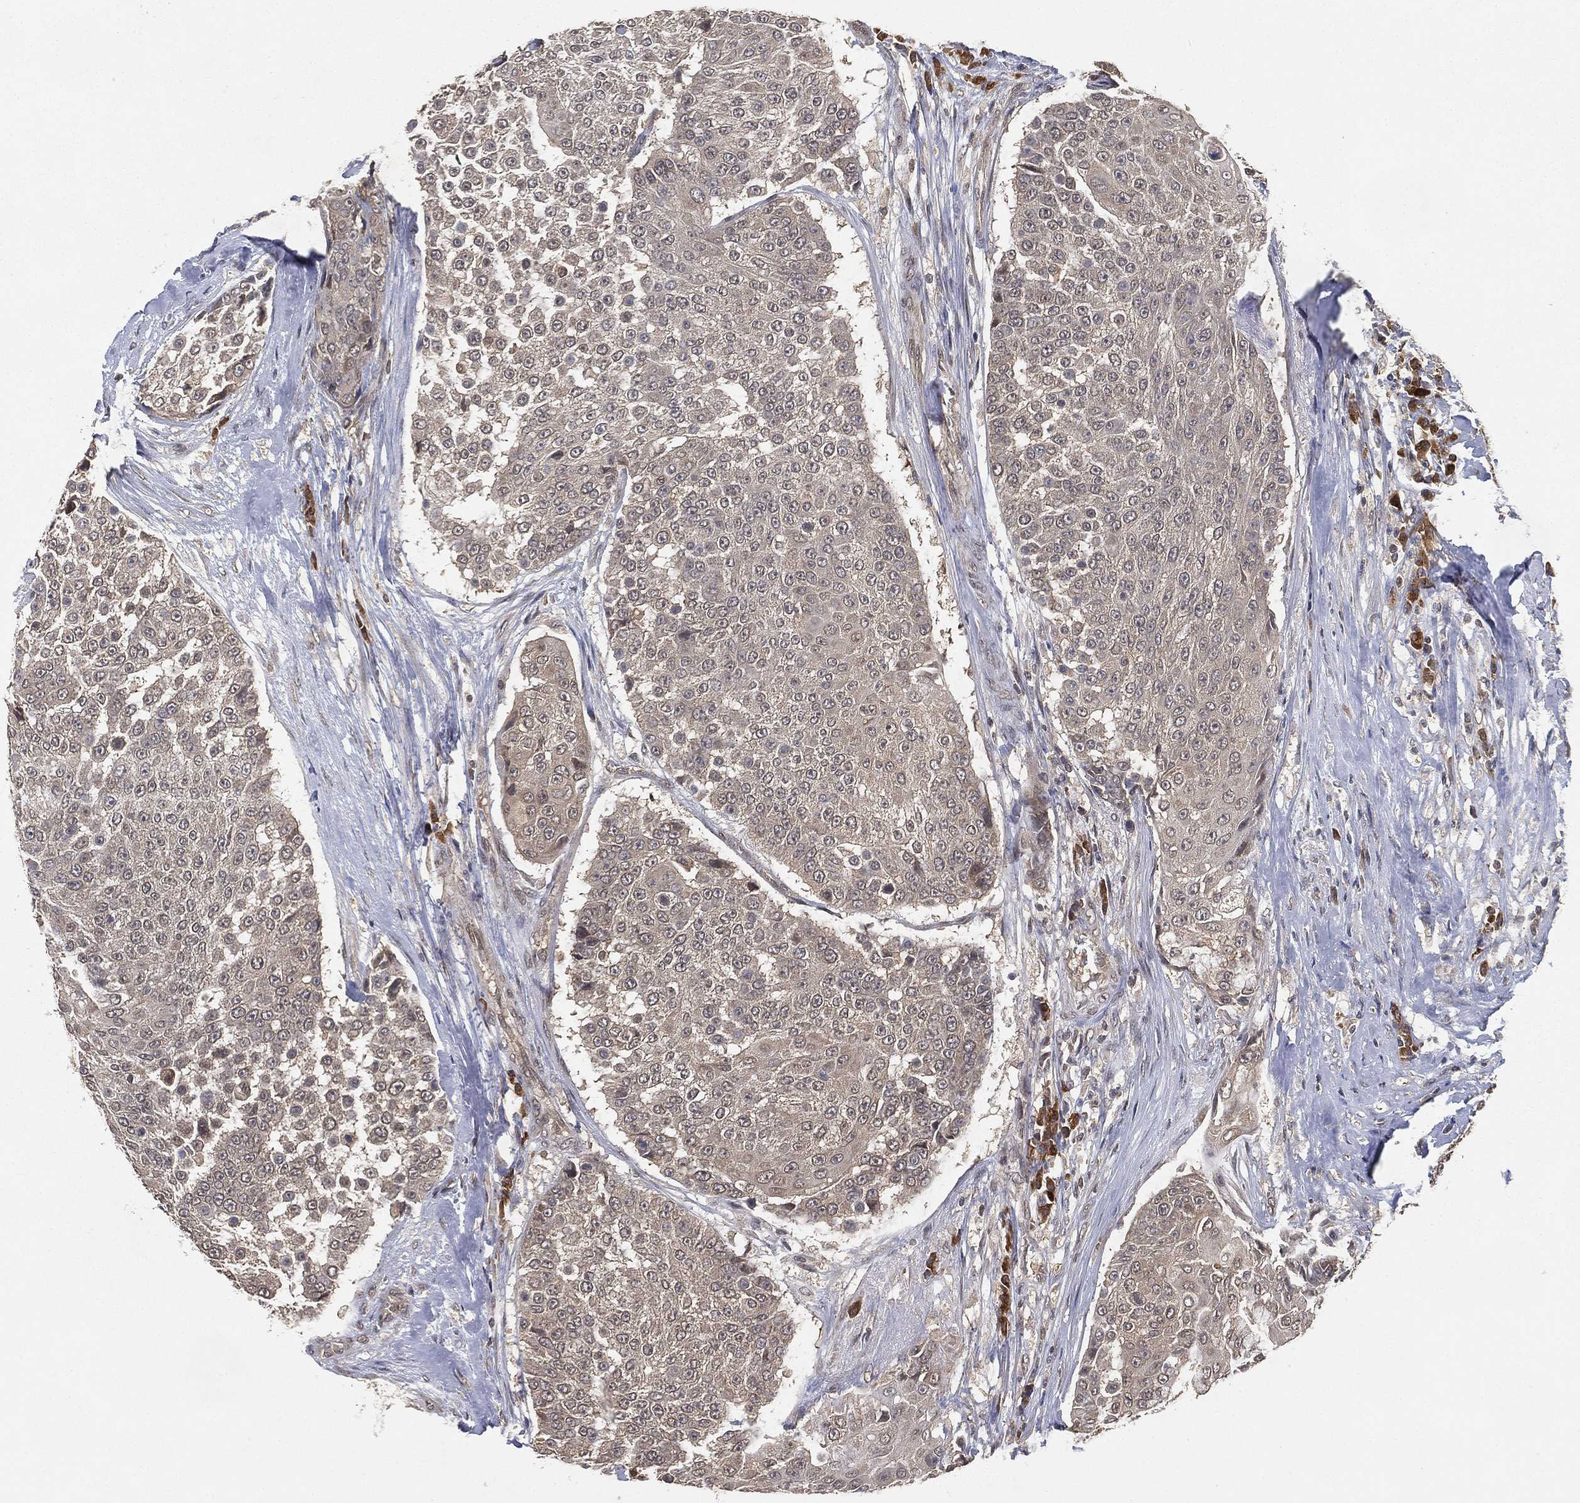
{"staining": {"intensity": "negative", "quantity": "none", "location": "none"}, "tissue": "urothelial cancer", "cell_type": "Tumor cells", "image_type": "cancer", "snomed": [{"axis": "morphology", "description": "Urothelial carcinoma, High grade"}, {"axis": "topography", "description": "Urinary bladder"}], "caption": "Immunohistochemistry histopathology image of neoplastic tissue: high-grade urothelial carcinoma stained with DAB demonstrates no significant protein staining in tumor cells.", "gene": "UBA5", "patient": {"sex": "female", "age": 63}}